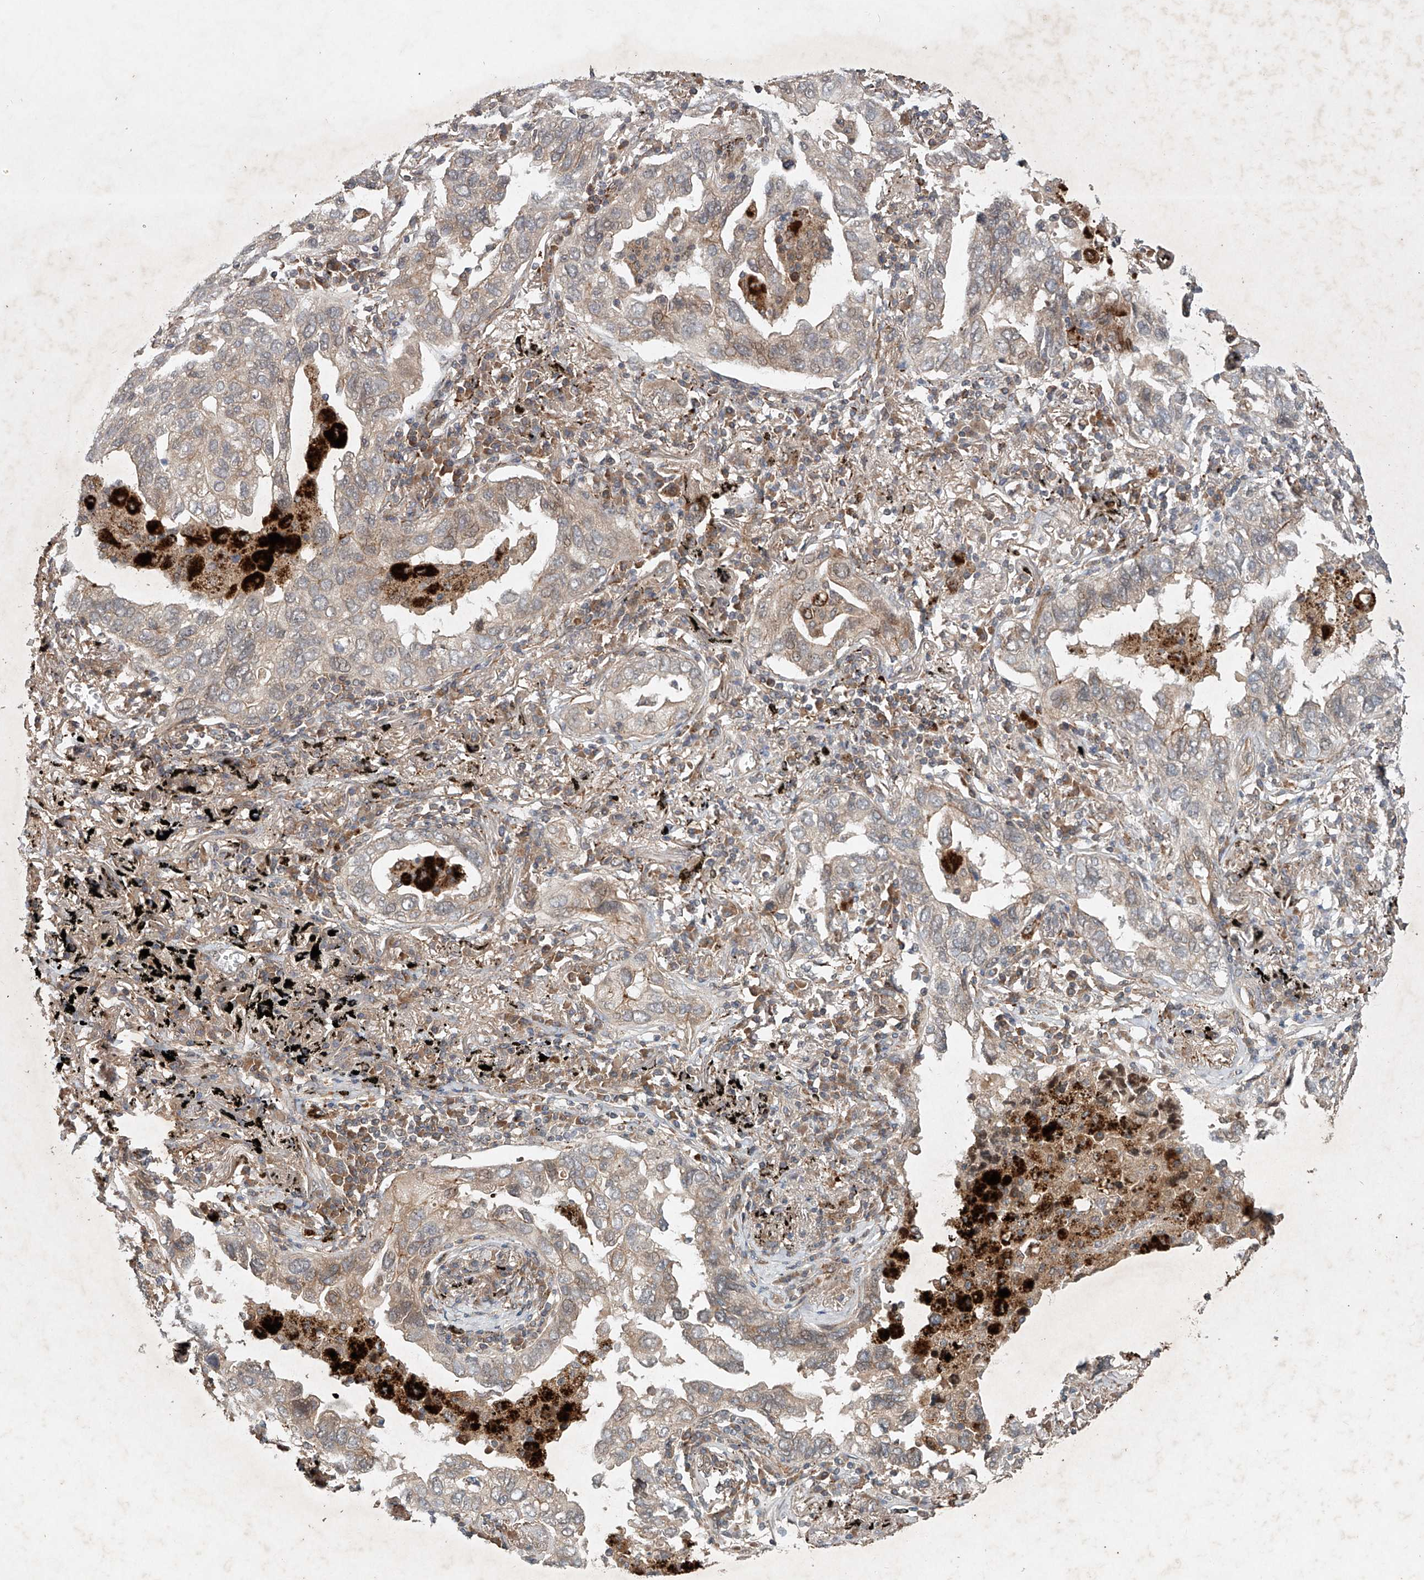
{"staining": {"intensity": "weak", "quantity": "<25%", "location": "cytoplasmic/membranous"}, "tissue": "lung cancer", "cell_type": "Tumor cells", "image_type": "cancer", "snomed": [{"axis": "morphology", "description": "Adenocarcinoma, NOS"}, {"axis": "topography", "description": "Lung"}], "caption": "This is an immunohistochemistry (IHC) image of lung cancer (adenocarcinoma). There is no expression in tumor cells.", "gene": "IER5", "patient": {"sex": "male", "age": 65}}